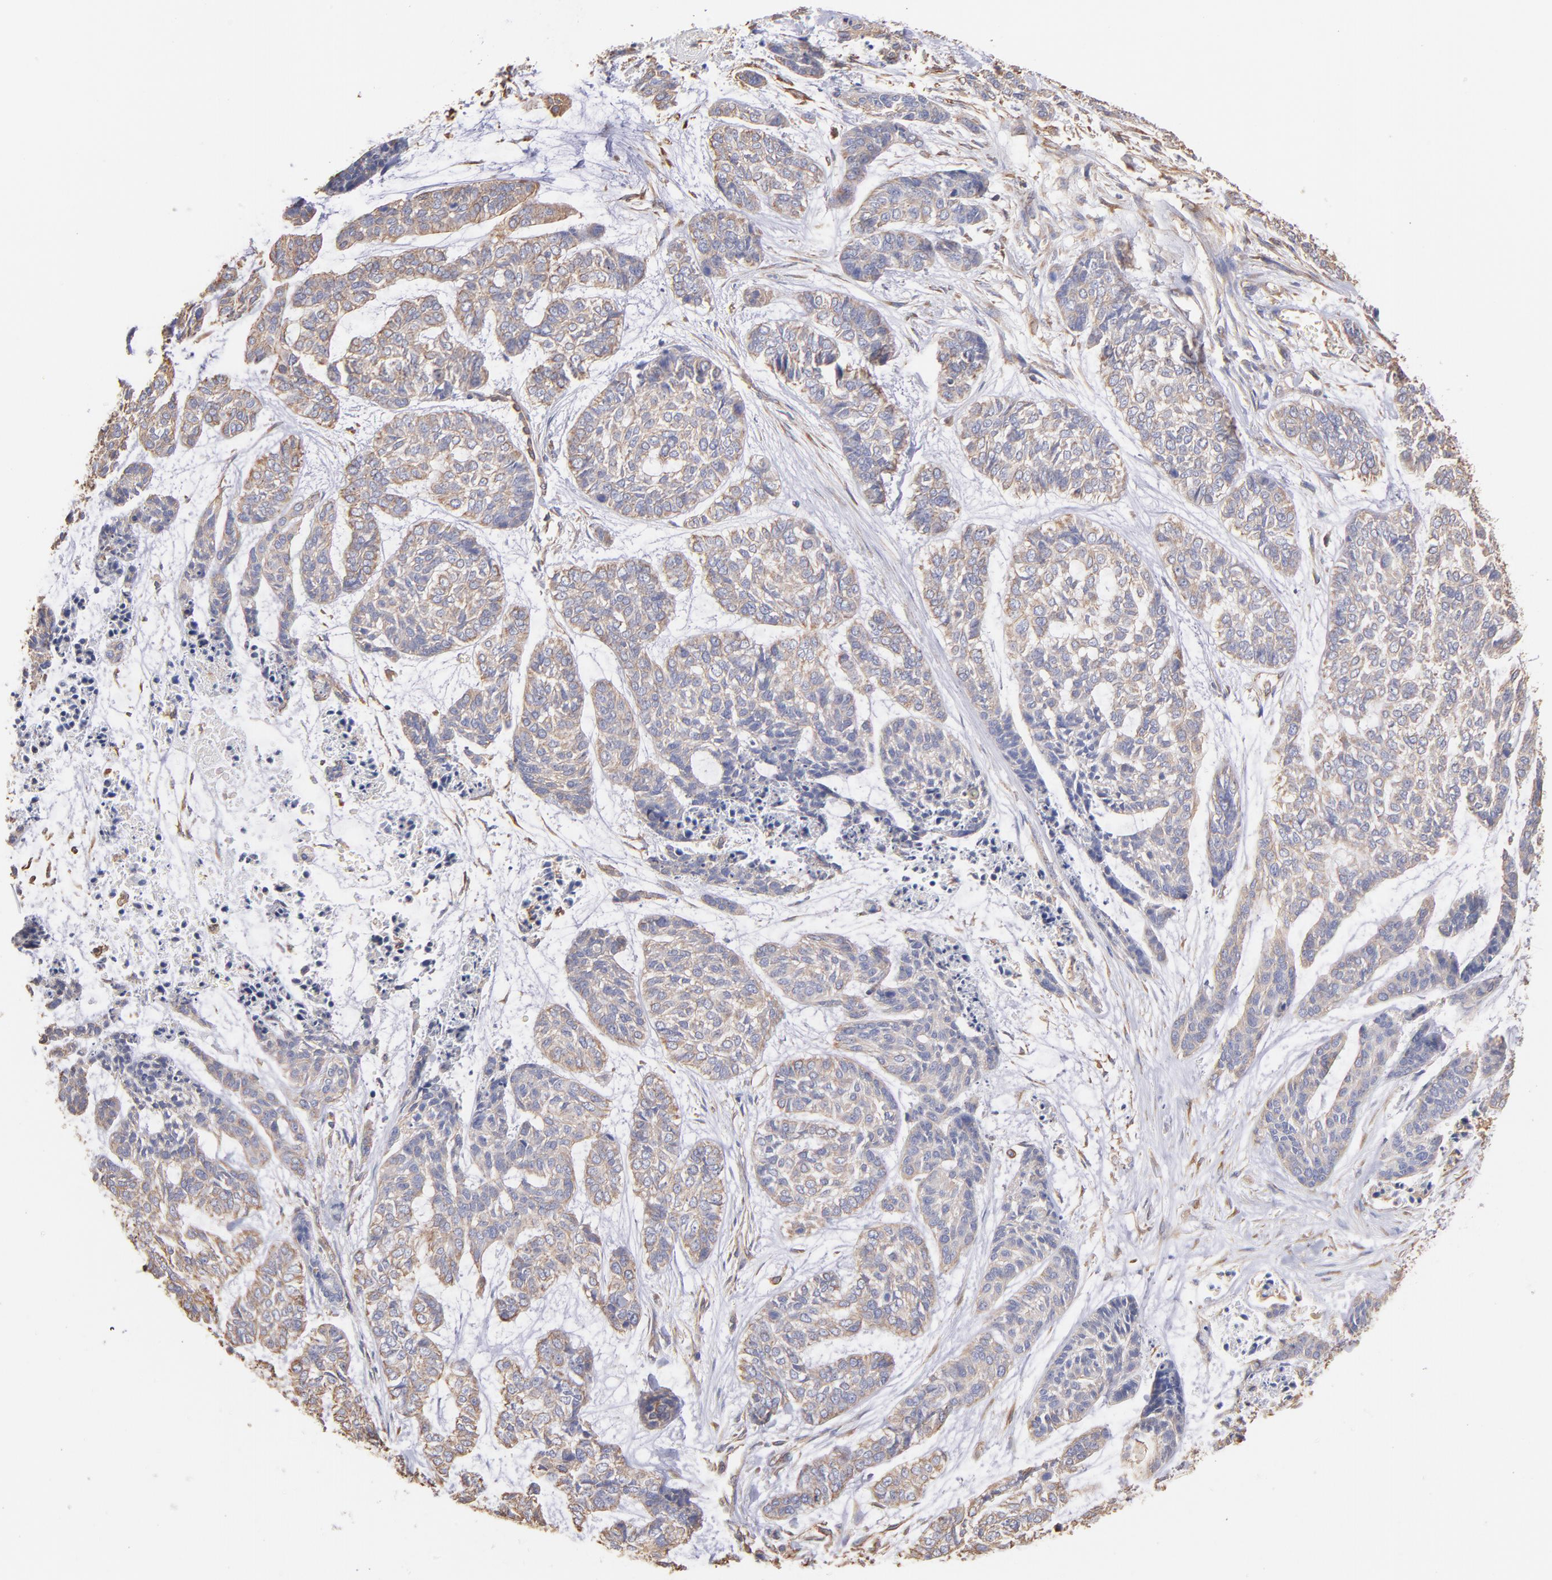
{"staining": {"intensity": "moderate", "quantity": "25%-75%", "location": "cytoplasmic/membranous"}, "tissue": "skin cancer", "cell_type": "Tumor cells", "image_type": "cancer", "snomed": [{"axis": "morphology", "description": "Basal cell carcinoma"}, {"axis": "topography", "description": "Skin"}], "caption": "Immunohistochemical staining of skin basal cell carcinoma reveals medium levels of moderate cytoplasmic/membranous expression in approximately 25%-75% of tumor cells. (DAB (3,3'-diaminobenzidine) IHC with brightfield microscopy, high magnification).", "gene": "PLEC", "patient": {"sex": "female", "age": 64}}